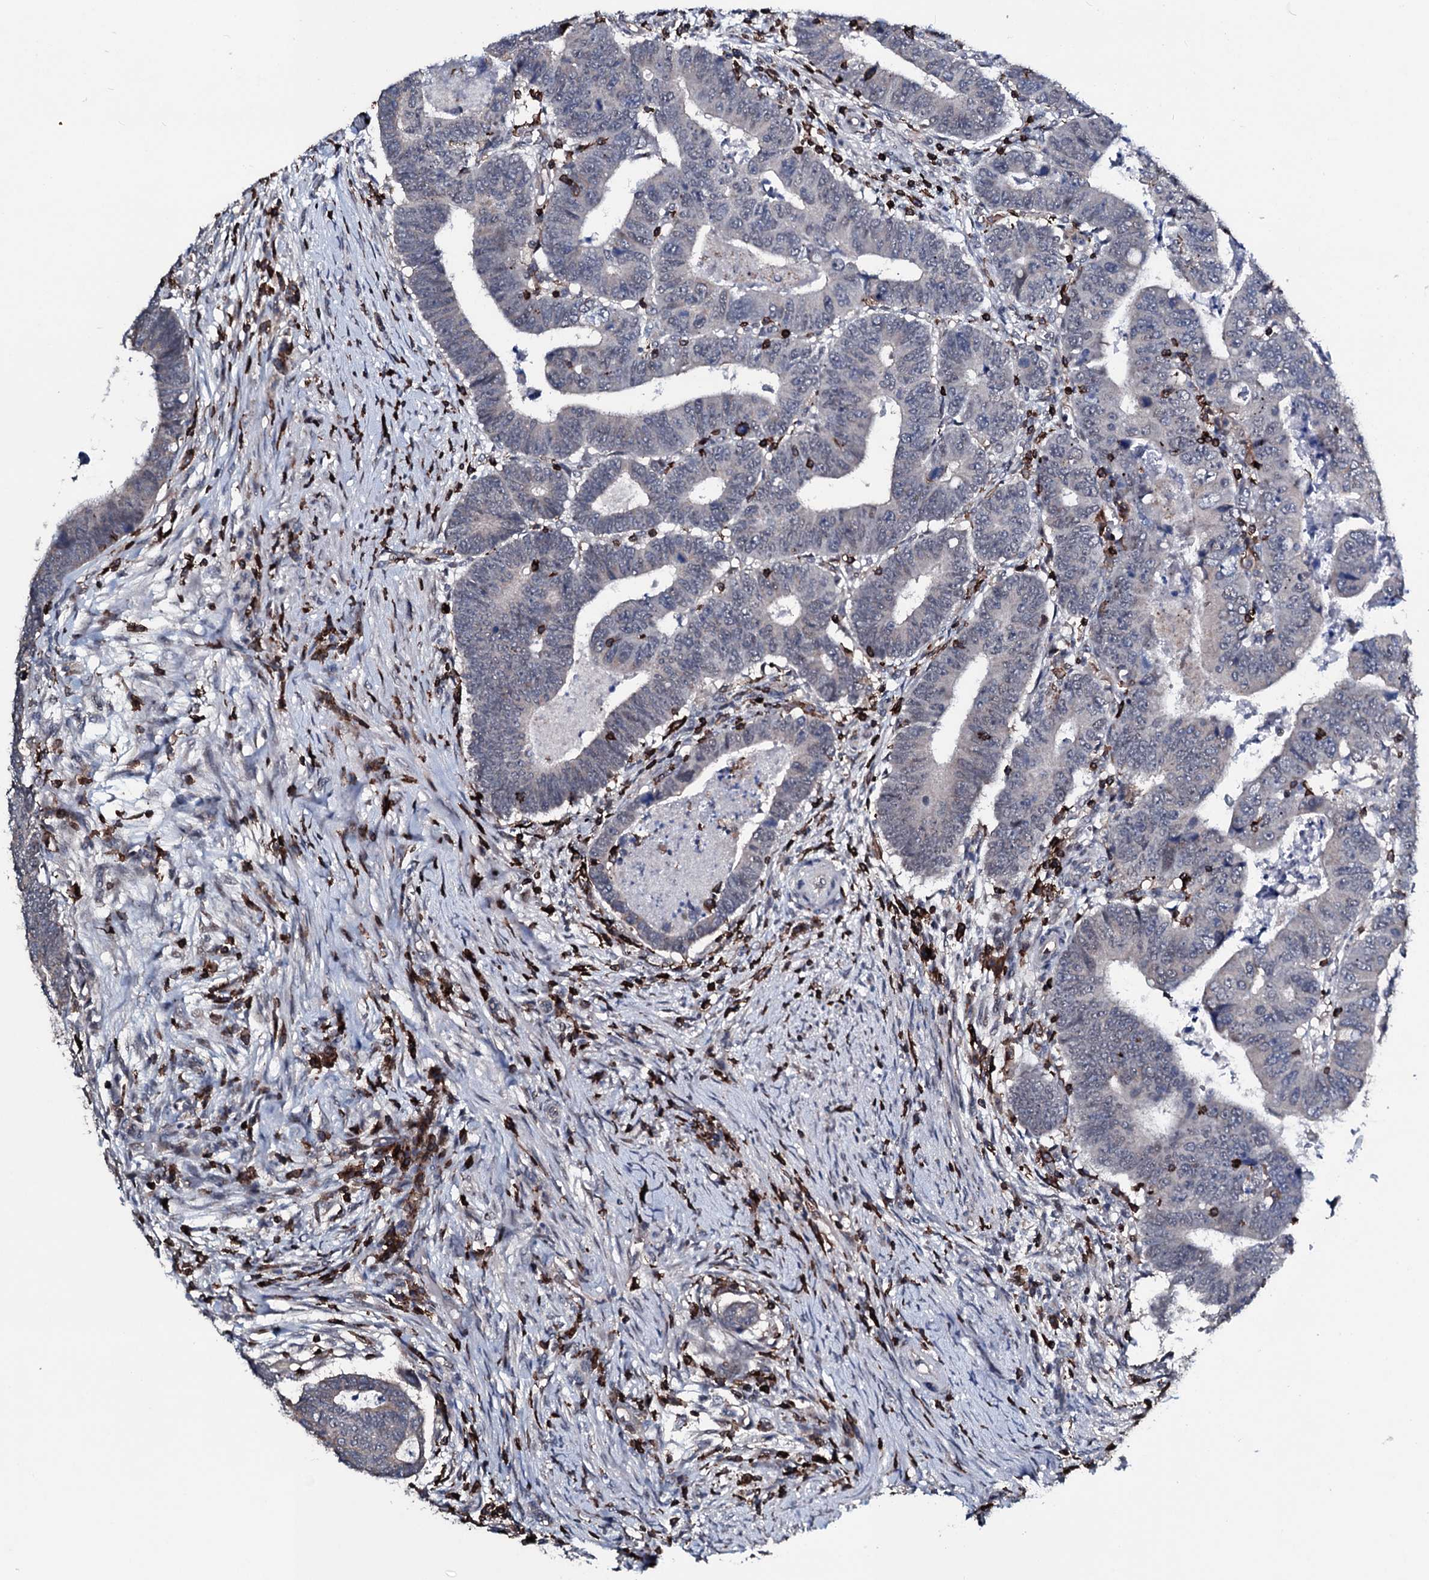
{"staining": {"intensity": "negative", "quantity": "none", "location": "none"}, "tissue": "colorectal cancer", "cell_type": "Tumor cells", "image_type": "cancer", "snomed": [{"axis": "morphology", "description": "Normal tissue, NOS"}, {"axis": "morphology", "description": "Adenocarcinoma, NOS"}, {"axis": "topography", "description": "Rectum"}], "caption": "Immunohistochemical staining of human colorectal cancer shows no significant expression in tumor cells.", "gene": "OGFOD2", "patient": {"sex": "female", "age": 65}}